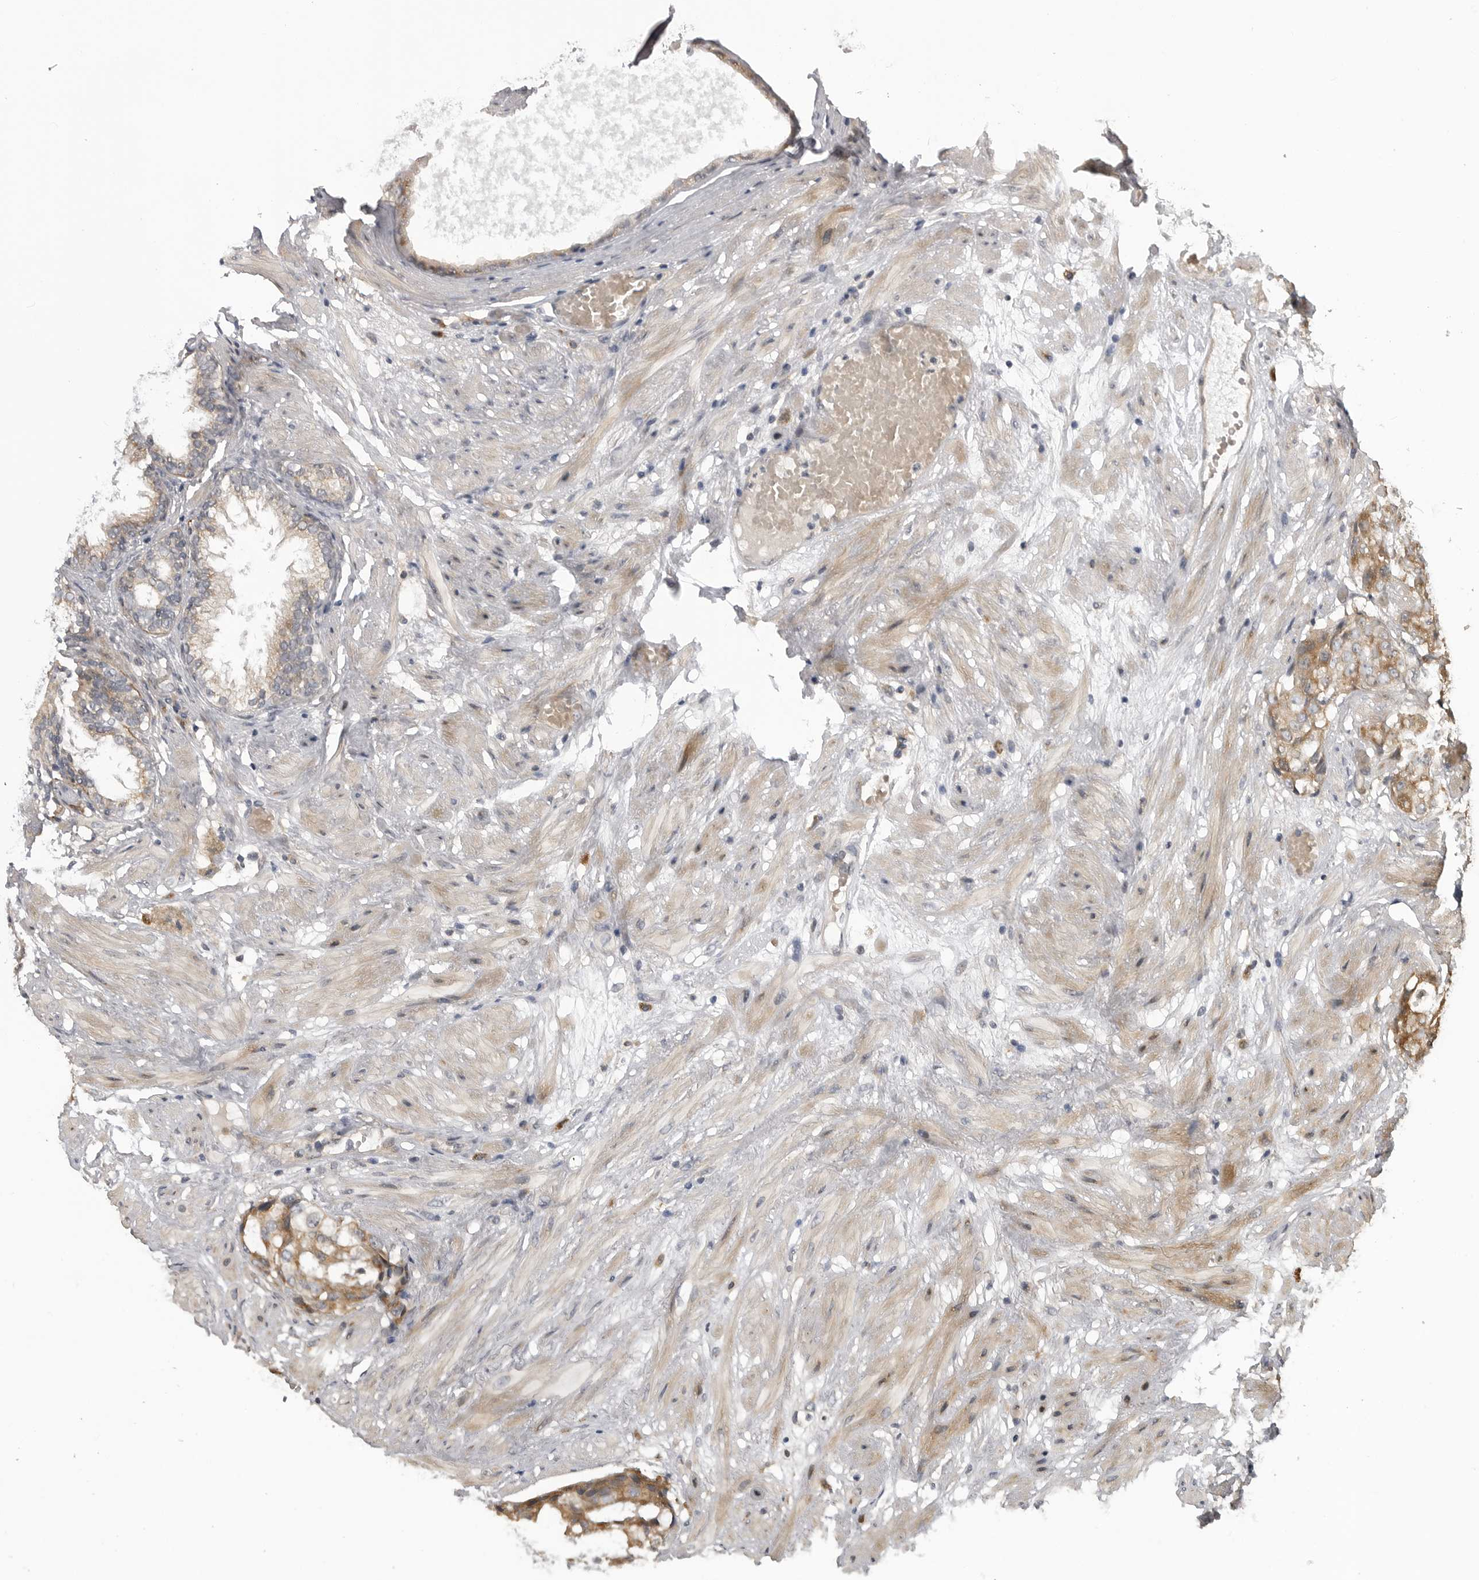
{"staining": {"intensity": "moderate", "quantity": ">75%", "location": "cytoplasmic/membranous"}, "tissue": "prostate cancer", "cell_type": "Tumor cells", "image_type": "cancer", "snomed": [{"axis": "morphology", "description": "Adenocarcinoma, Low grade"}, {"axis": "topography", "description": "Prostate"}], "caption": "A brown stain labels moderate cytoplasmic/membranous staining of a protein in human prostate low-grade adenocarcinoma tumor cells.", "gene": "LRRC45", "patient": {"sex": "male", "age": 88}}